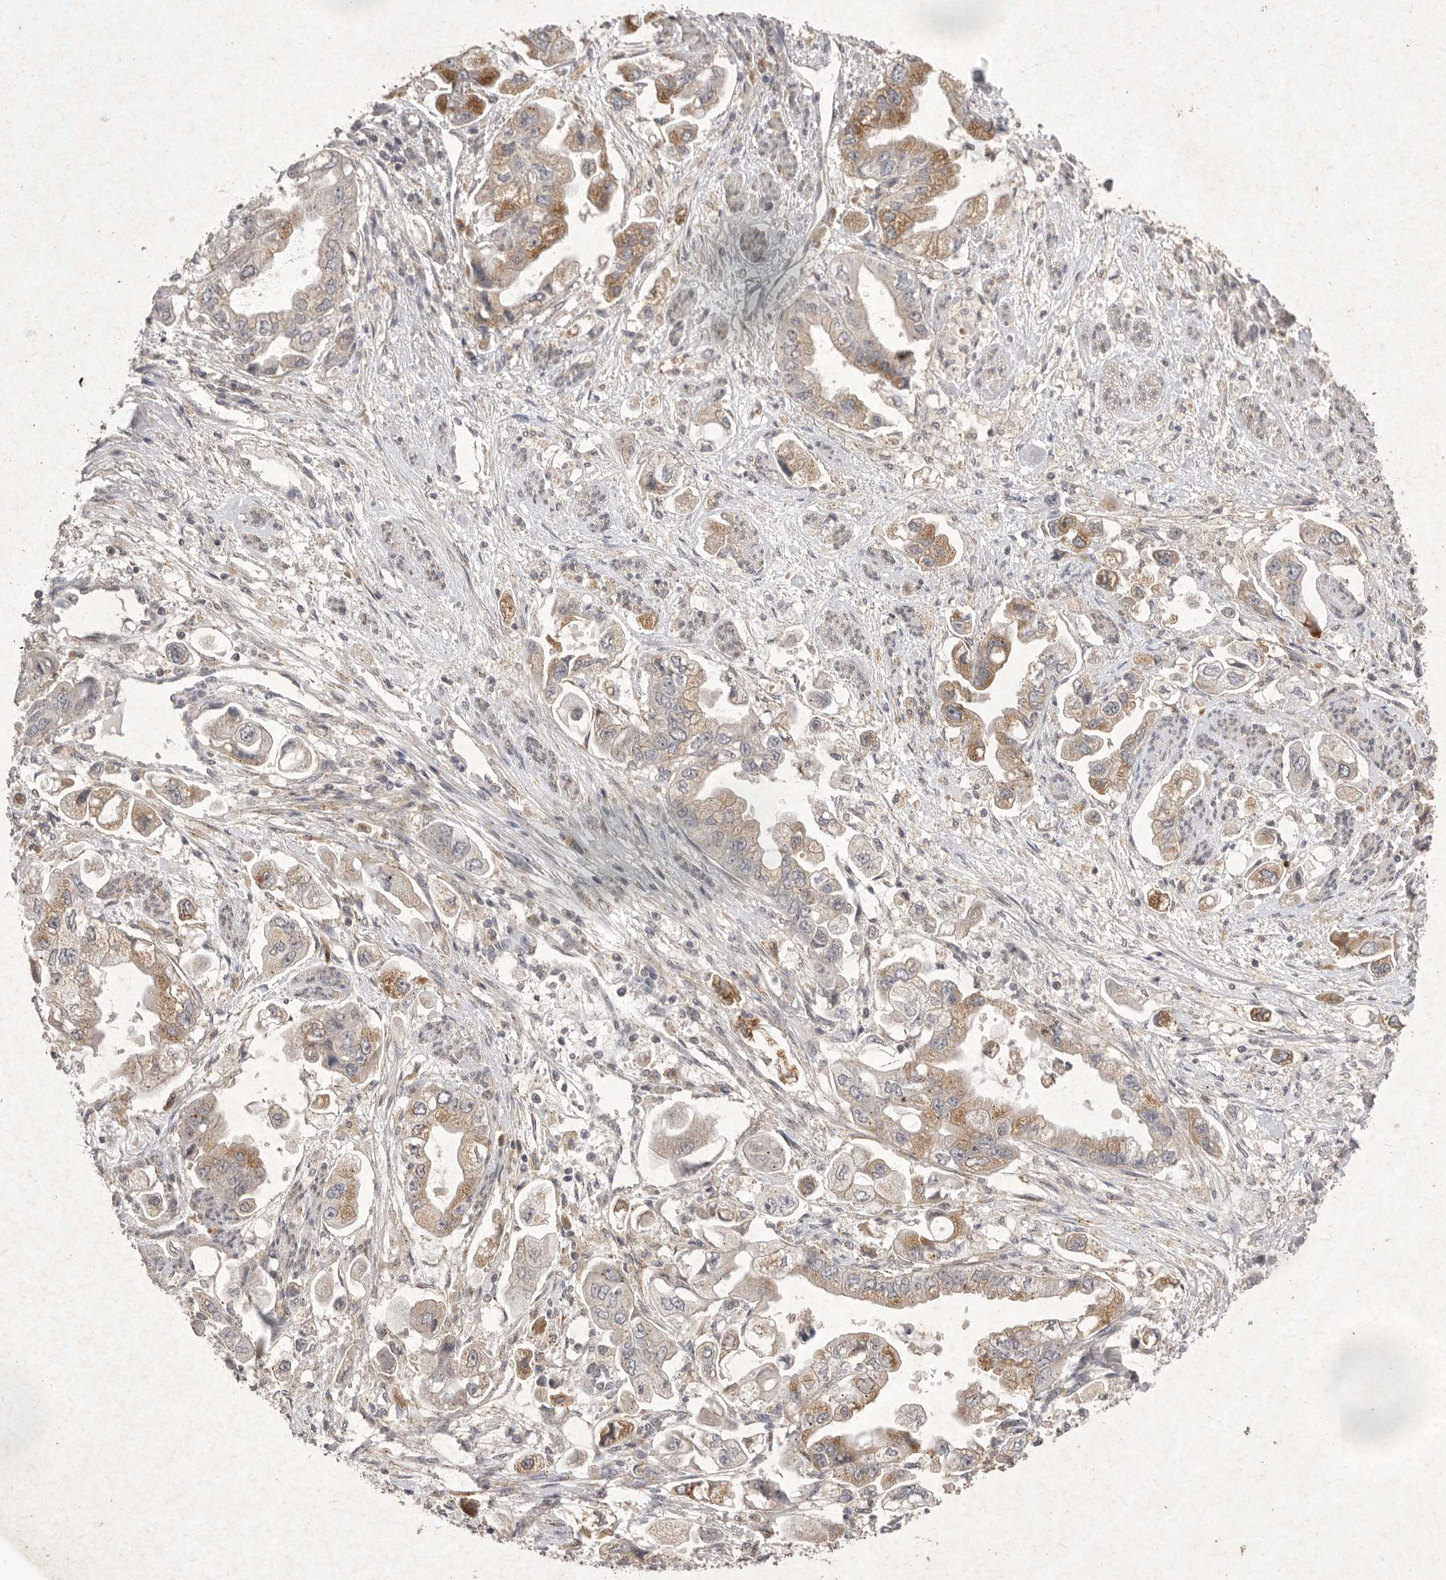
{"staining": {"intensity": "moderate", "quantity": "25%-75%", "location": "cytoplasmic/membranous"}, "tissue": "stomach cancer", "cell_type": "Tumor cells", "image_type": "cancer", "snomed": [{"axis": "morphology", "description": "Adenocarcinoma, NOS"}, {"axis": "topography", "description": "Stomach"}], "caption": "Protein staining of stomach cancer (adenocarcinoma) tissue displays moderate cytoplasmic/membranous expression in approximately 25%-75% of tumor cells. The staining is performed using DAB brown chromogen to label protein expression. The nuclei are counter-stained blue using hematoxylin.", "gene": "TLR3", "patient": {"sex": "male", "age": 62}}